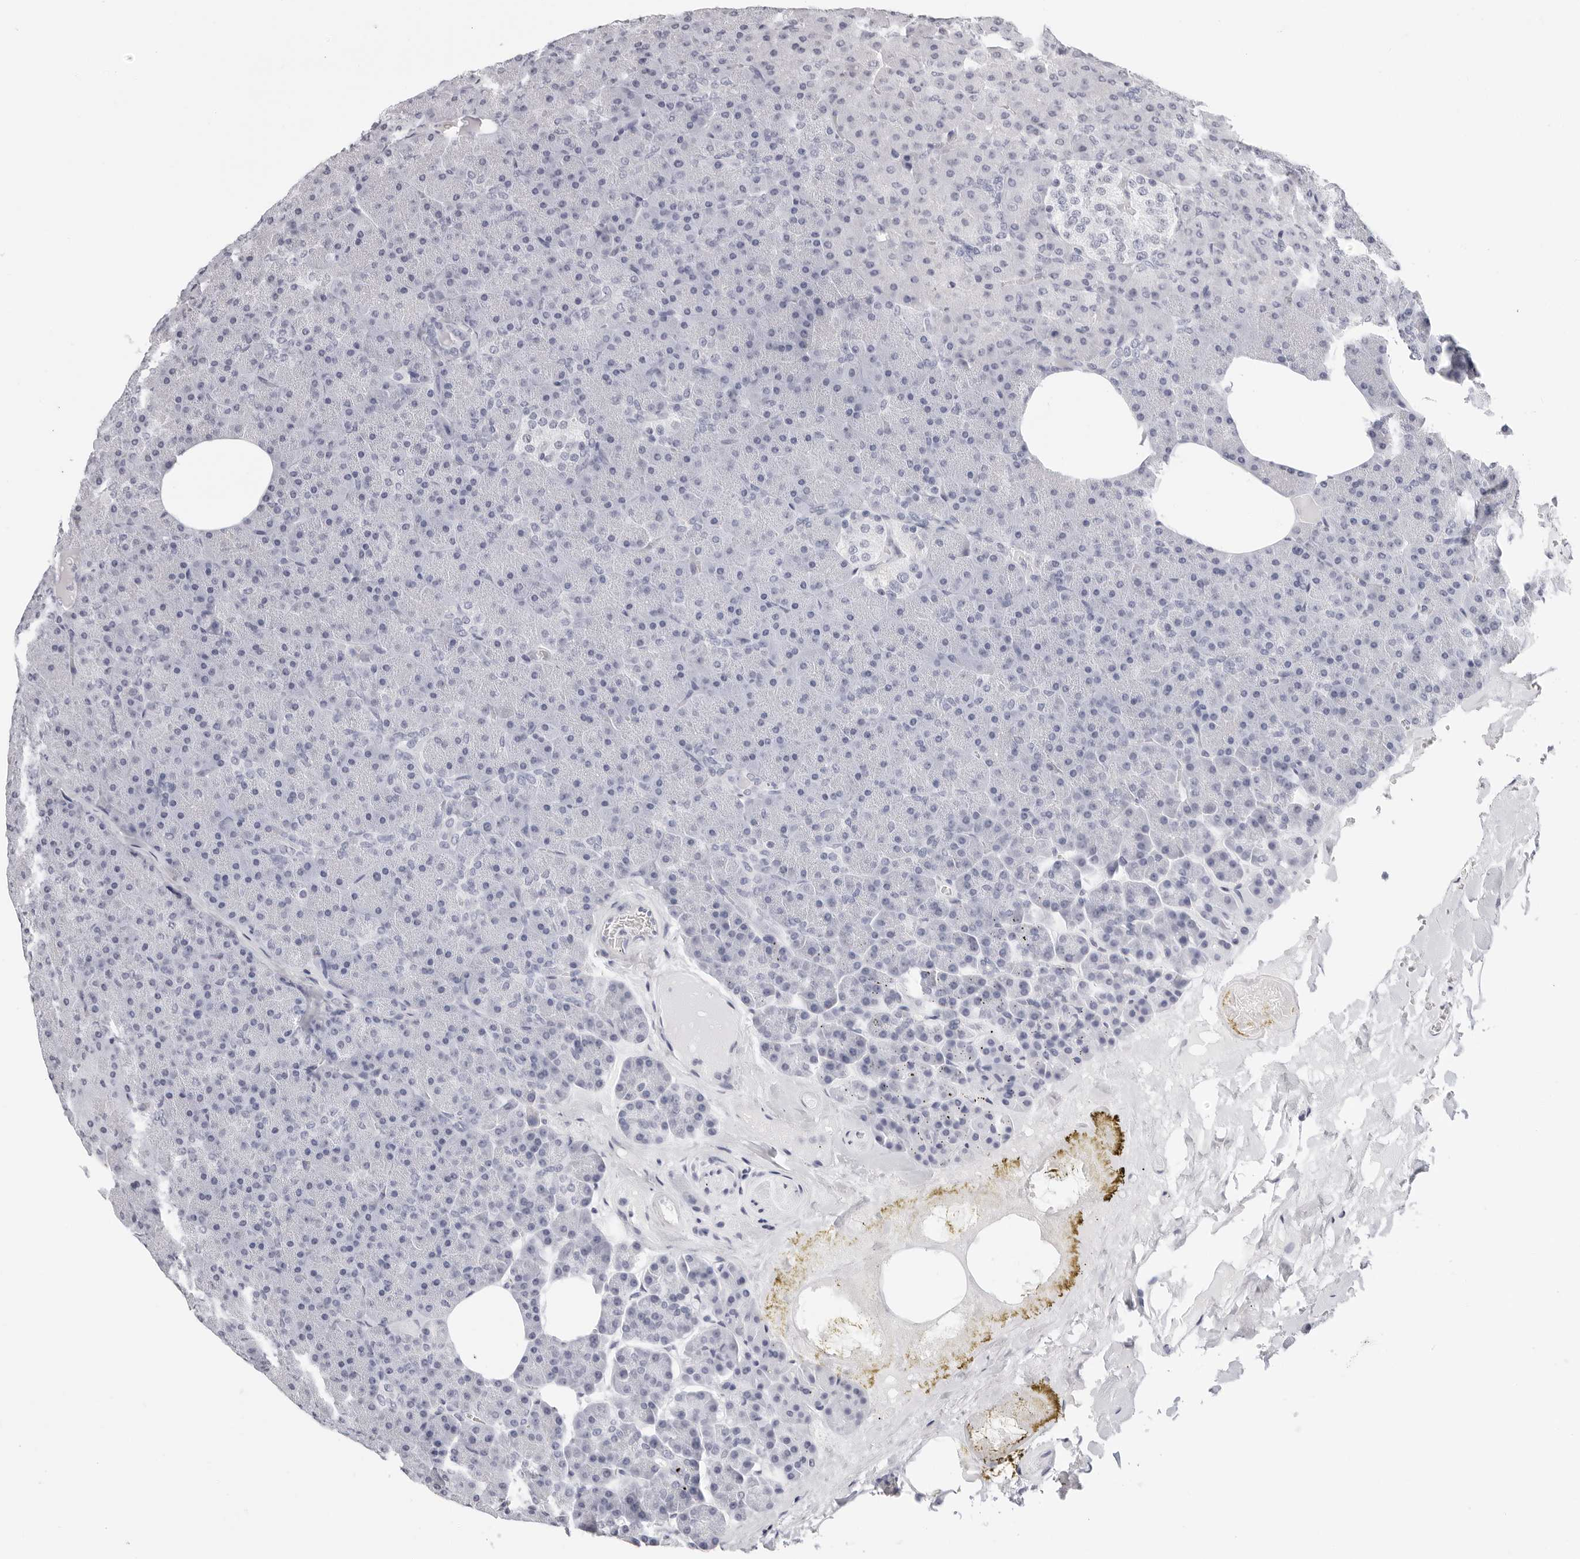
{"staining": {"intensity": "negative", "quantity": "none", "location": "none"}, "tissue": "pancreas", "cell_type": "Exocrine glandular cells", "image_type": "normal", "snomed": [{"axis": "morphology", "description": "Normal tissue, NOS"}, {"axis": "topography", "description": "Pancreas"}], "caption": "An IHC image of benign pancreas is shown. There is no staining in exocrine glandular cells of pancreas.", "gene": "AGMAT", "patient": {"sex": "female", "age": 35}}